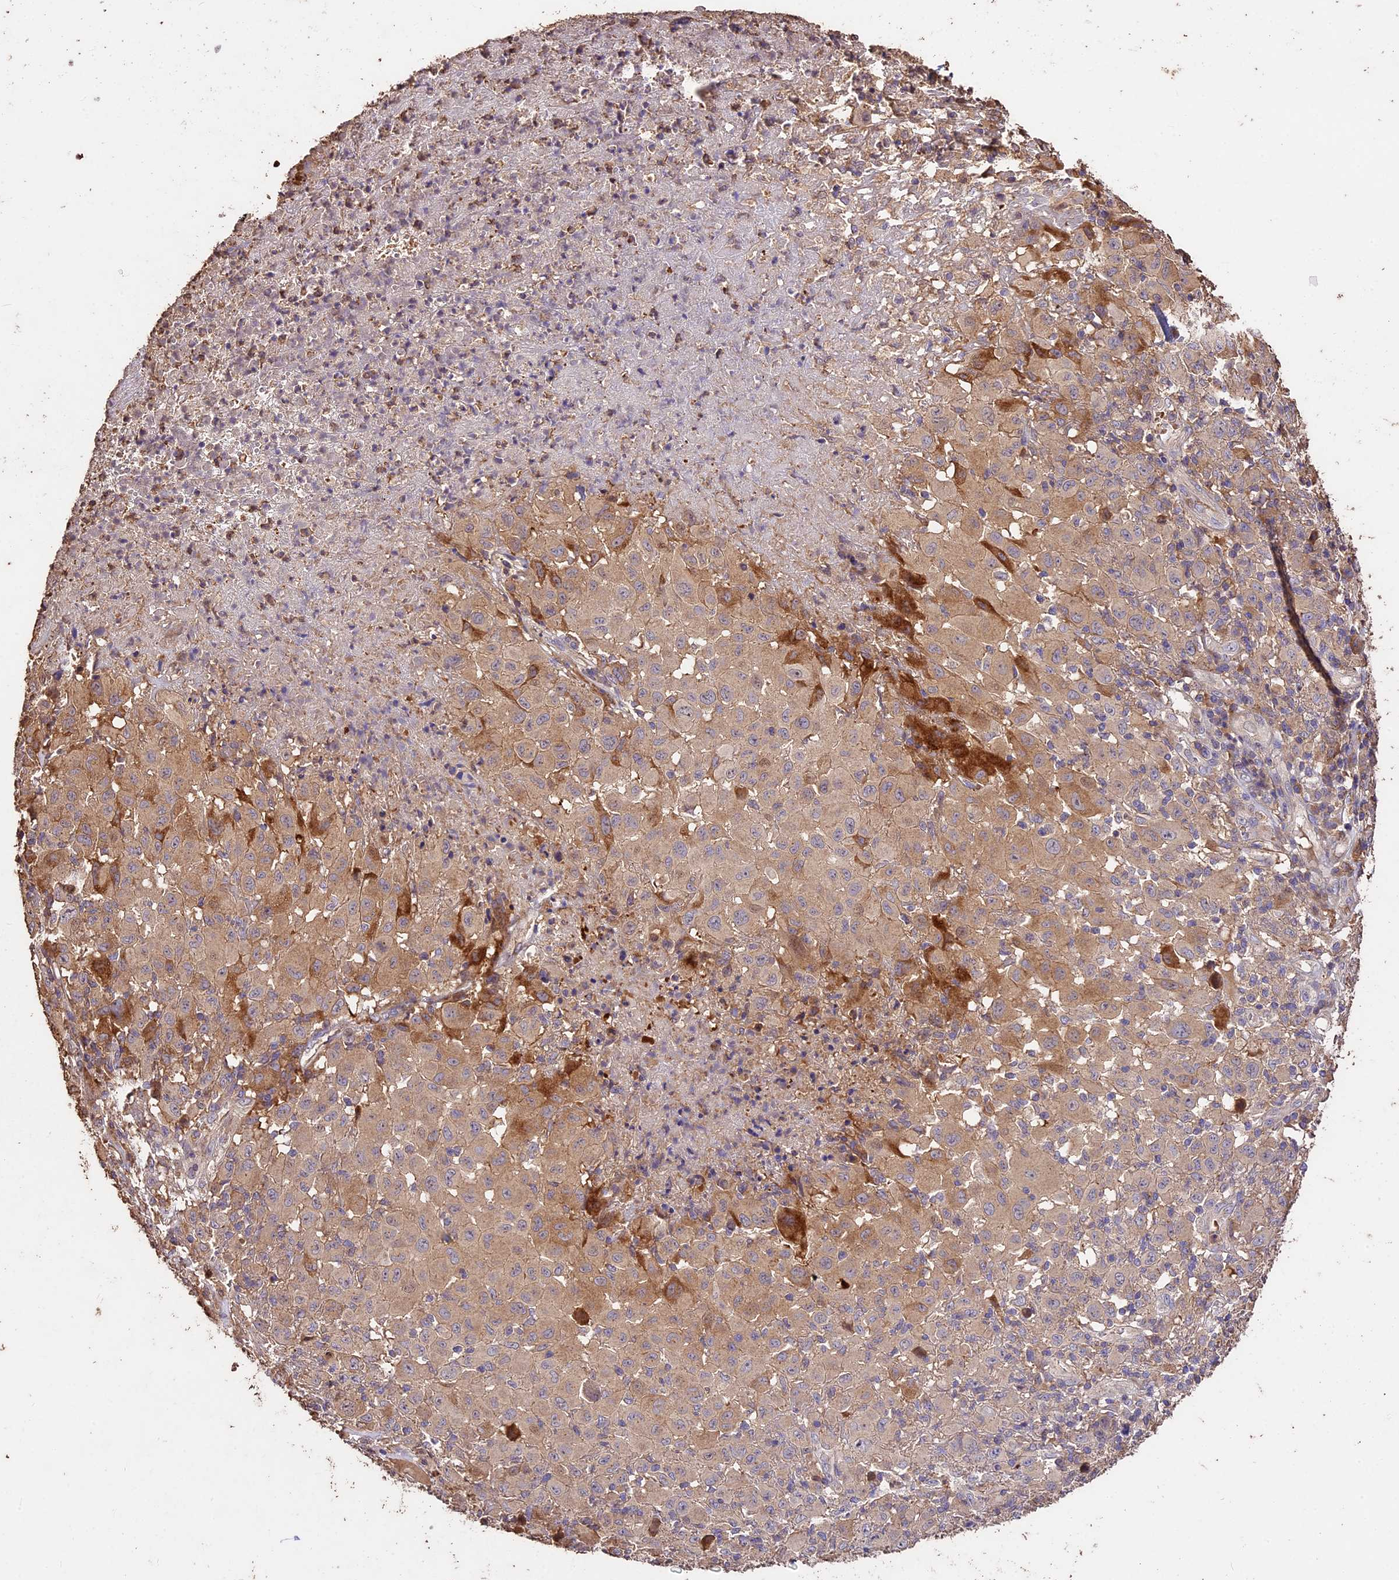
{"staining": {"intensity": "weak", "quantity": "<25%", "location": "cytoplasmic/membranous"}, "tissue": "melanoma", "cell_type": "Tumor cells", "image_type": "cancer", "snomed": [{"axis": "morphology", "description": "Malignant melanoma, NOS"}, {"axis": "topography", "description": "Skin"}], "caption": "Melanoma stained for a protein using IHC exhibits no staining tumor cells.", "gene": "CRLF1", "patient": {"sex": "male", "age": 73}}